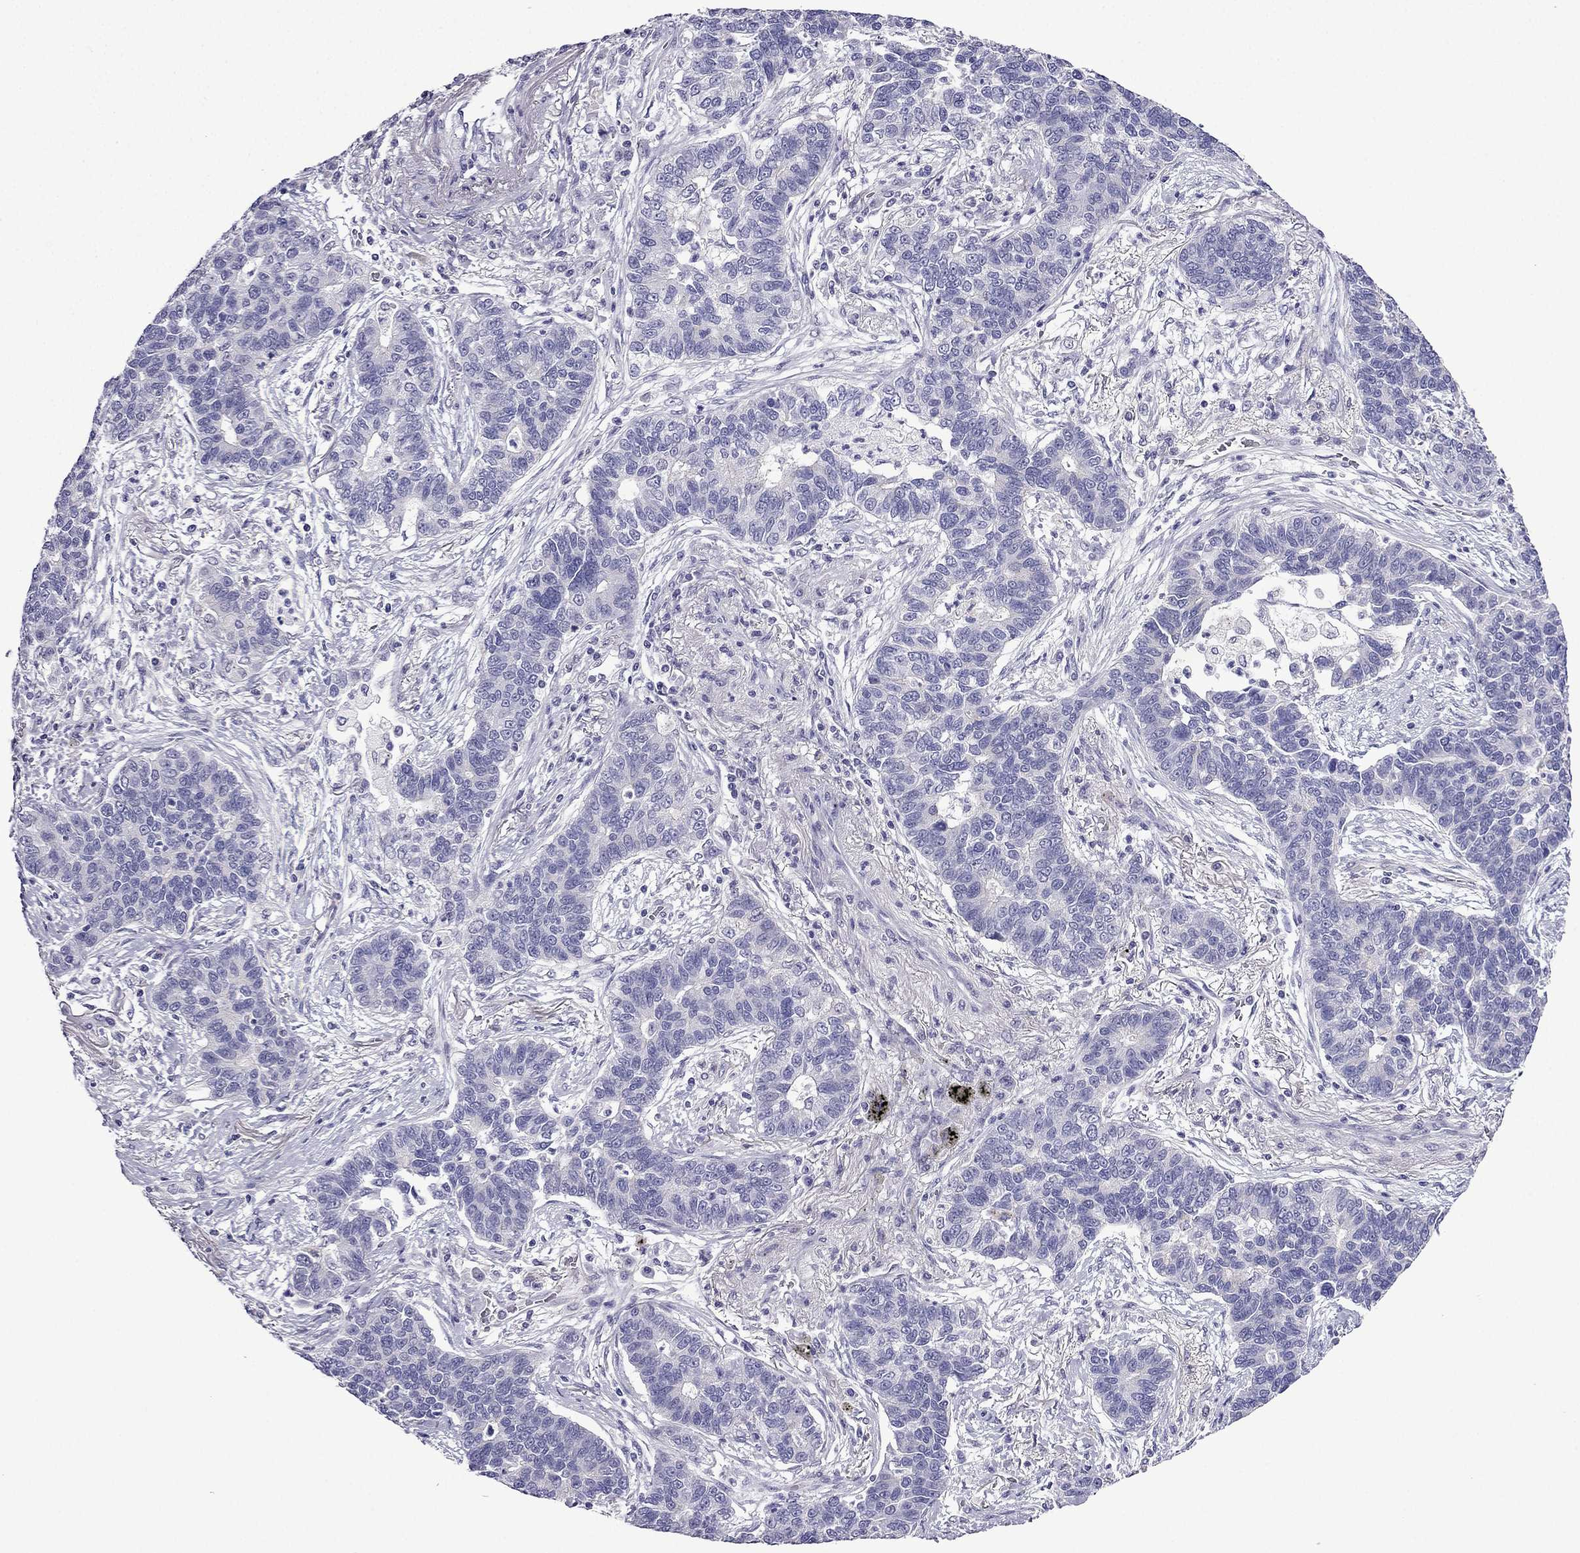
{"staining": {"intensity": "negative", "quantity": "none", "location": "none"}, "tissue": "lung cancer", "cell_type": "Tumor cells", "image_type": "cancer", "snomed": [{"axis": "morphology", "description": "Adenocarcinoma, NOS"}, {"axis": "topography", "description": "Lung"}], "caption": "Immunohistochemical staining of human adenocarcinoma (lung) demonstrates no significant expression in tumor cells. Nuclei are stained in blue.", "gene": "POM121L12", "patient": {"sex": "female", "age": 57}}